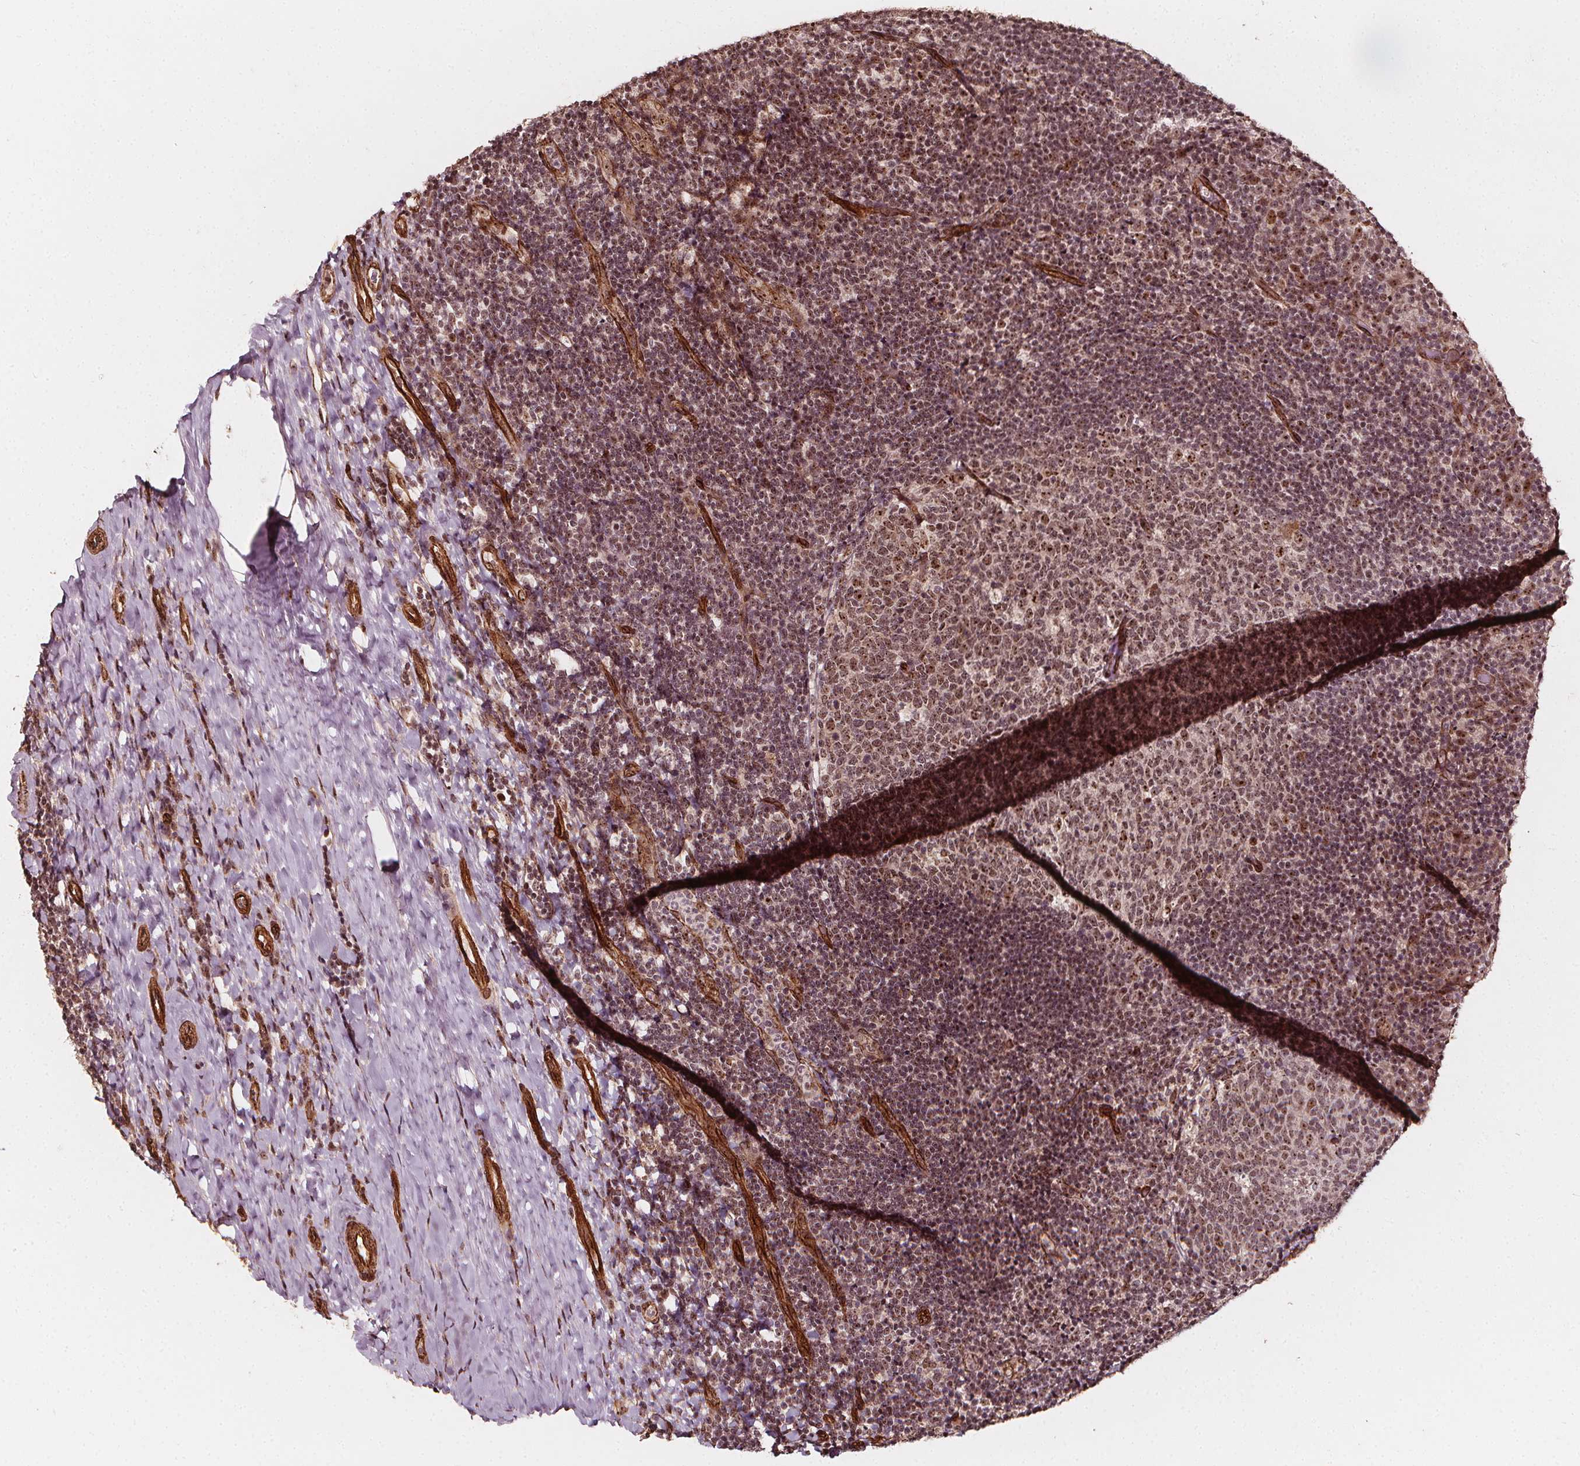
{"staining": {"intensity": "moderate", "quantity": ">75%", "location": "nuclear"}, "tissue": "tonsil", "cell_type": "Germinal center cells", "image_type": "normal", "snomed": [{"axis": "morphology", "description": "Normal tissue, NOS"}, {"axis": "topography", "description": "Tonsil"}], "caption": "Tonsil stained with DAB immunohistochemistry (IHC) reveals medium levels of moderate nuclear staining in about >75% of germinal center cells. Using DAB (3,3'-diaminobenzidine) (brown) and hematoxylin (blue) stains, captured at high magnification using brightfield microscopy.", "gene": "EXOSC9", "patient": {"sex": "female", "age": 10}}